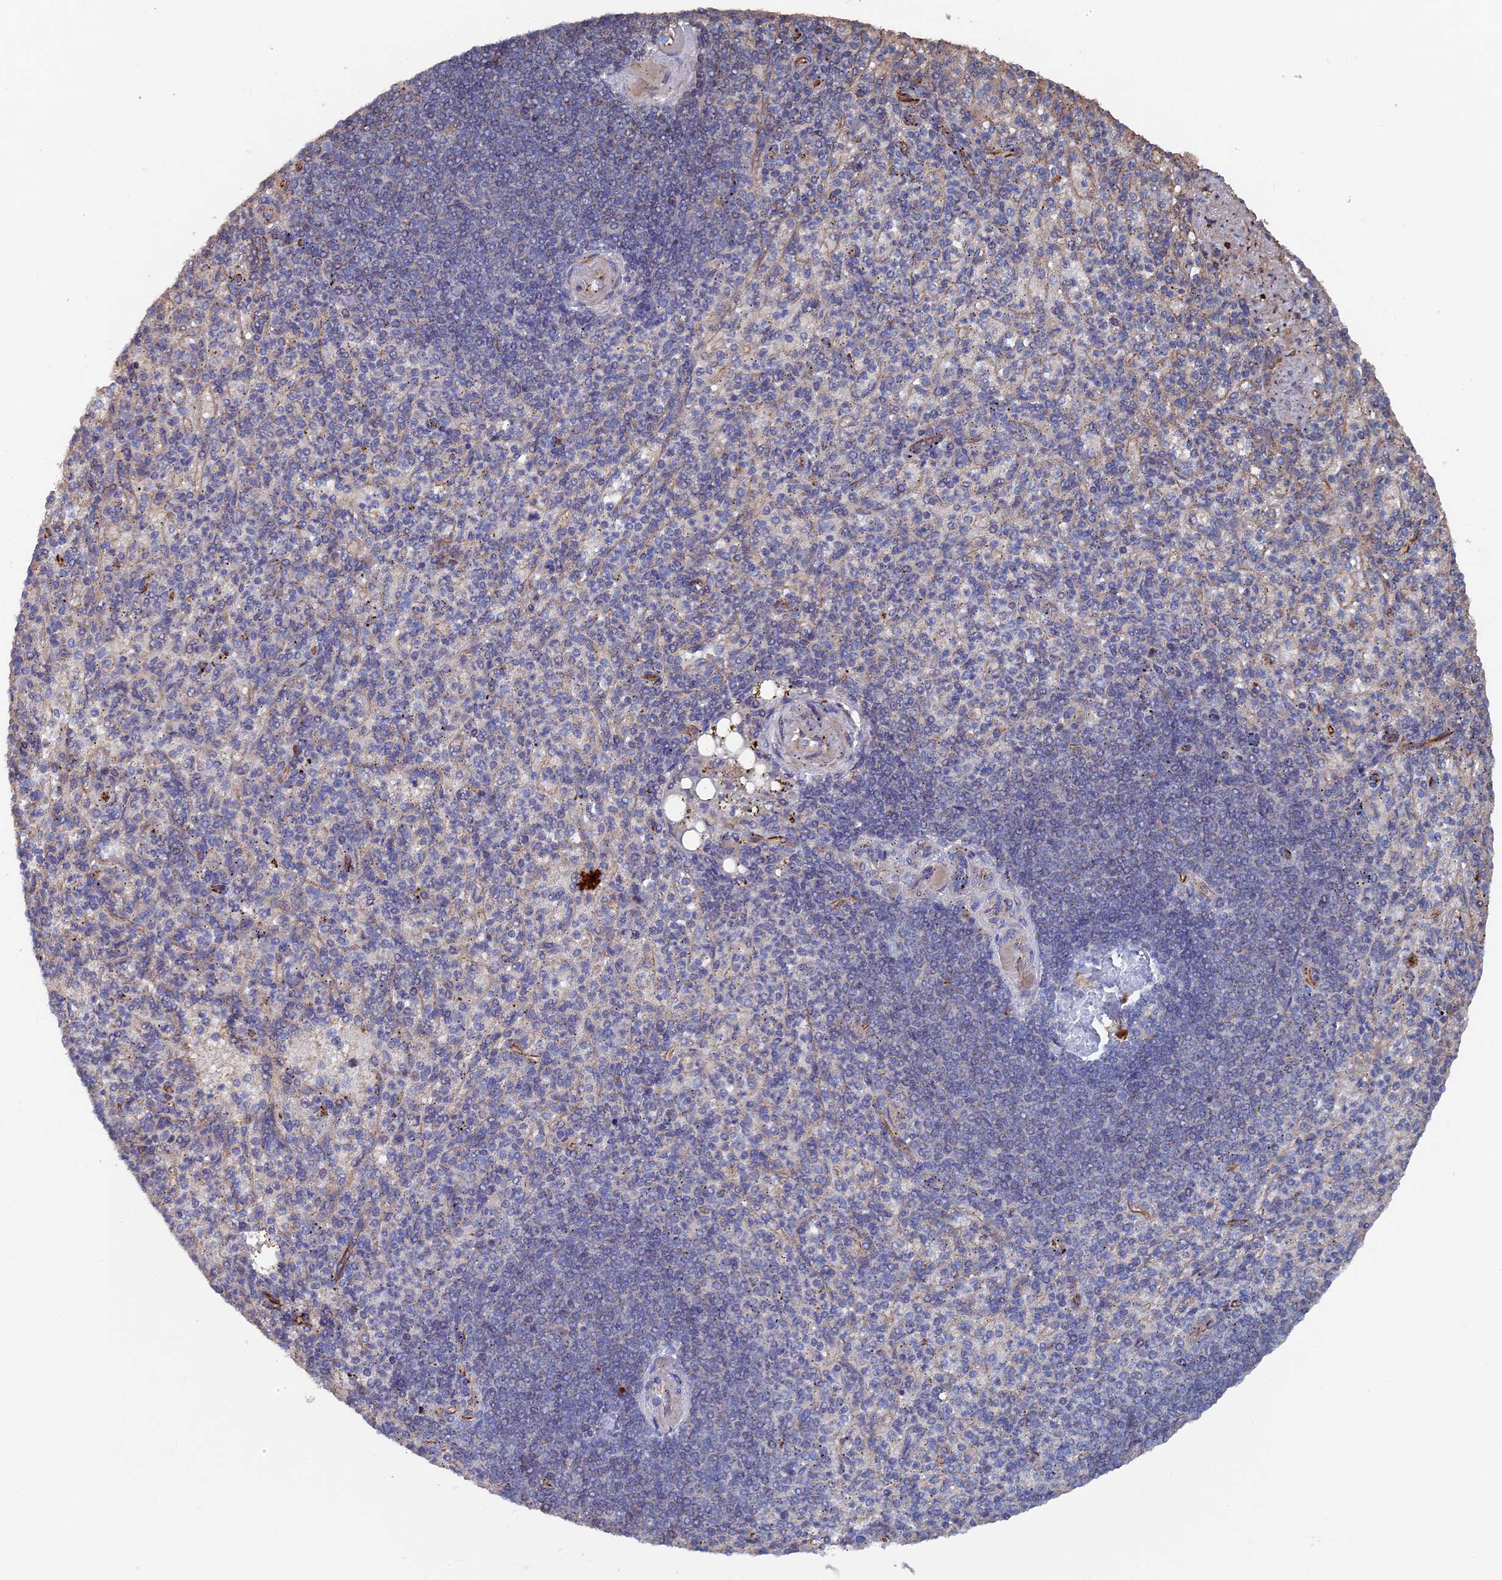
{"staining": {"intensity": "negative", "quantity": "none", "location": "none"}, "tissue": "spleen", "cell_type": "Cells in red pulp", "image_type": "normal", "snomed": [{"axis": "morphology", "description": "Normal tissue, NOS"}, {"axis": "topography", "description": "Spleen"}], "caption": "Immunohistochemical staining of normal spleen displays no significant expression in cells in red pulp. (DAB IHC with hematoxylin counter stain).", "gene": "SMG9", "patient": {"sex": "female", "age": 74}}